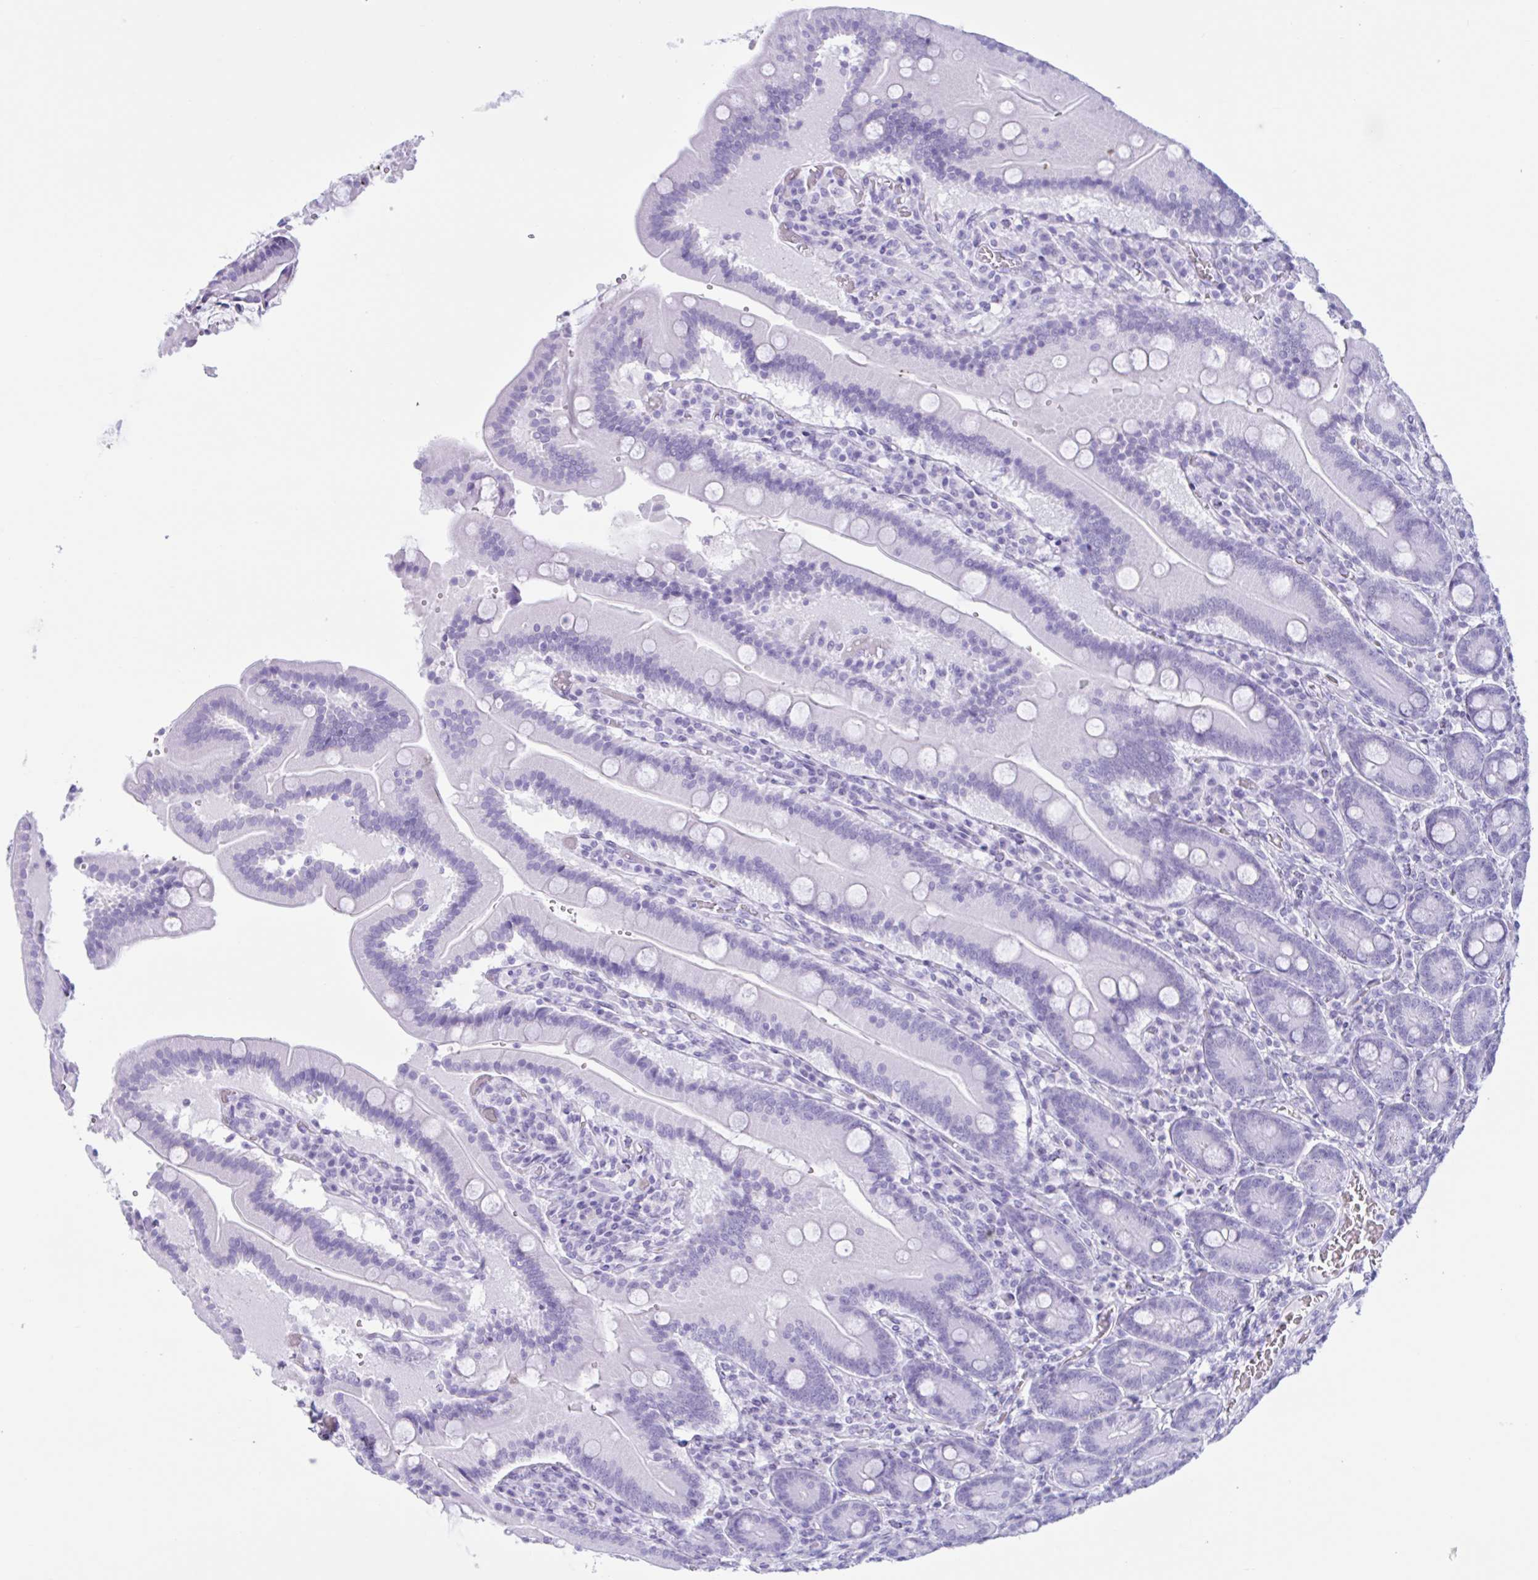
{"staining": {"intensity": "negative", "quantity": "none", "location": "none"}, "tissue": "duodenum", "cell_type": "Glandular cells", "image_type": "normal", "snomed": [{"axis": "morphology", "description": "Normal tissue, NOS"}, {"axis": "topography", "description": "Duodenum"}], "caption": "Glandular cells show no significant protein positivity in benign duodenum. The staining was performed using DAB (3,3'-diaminobenzidine) to visualize the protein expression in brown, while the nuclei were stained in blue with hematoxylin (Magnification: 20x).", "gene": "MRGPRG", "patient": {"sex": "female", "age": 62}}